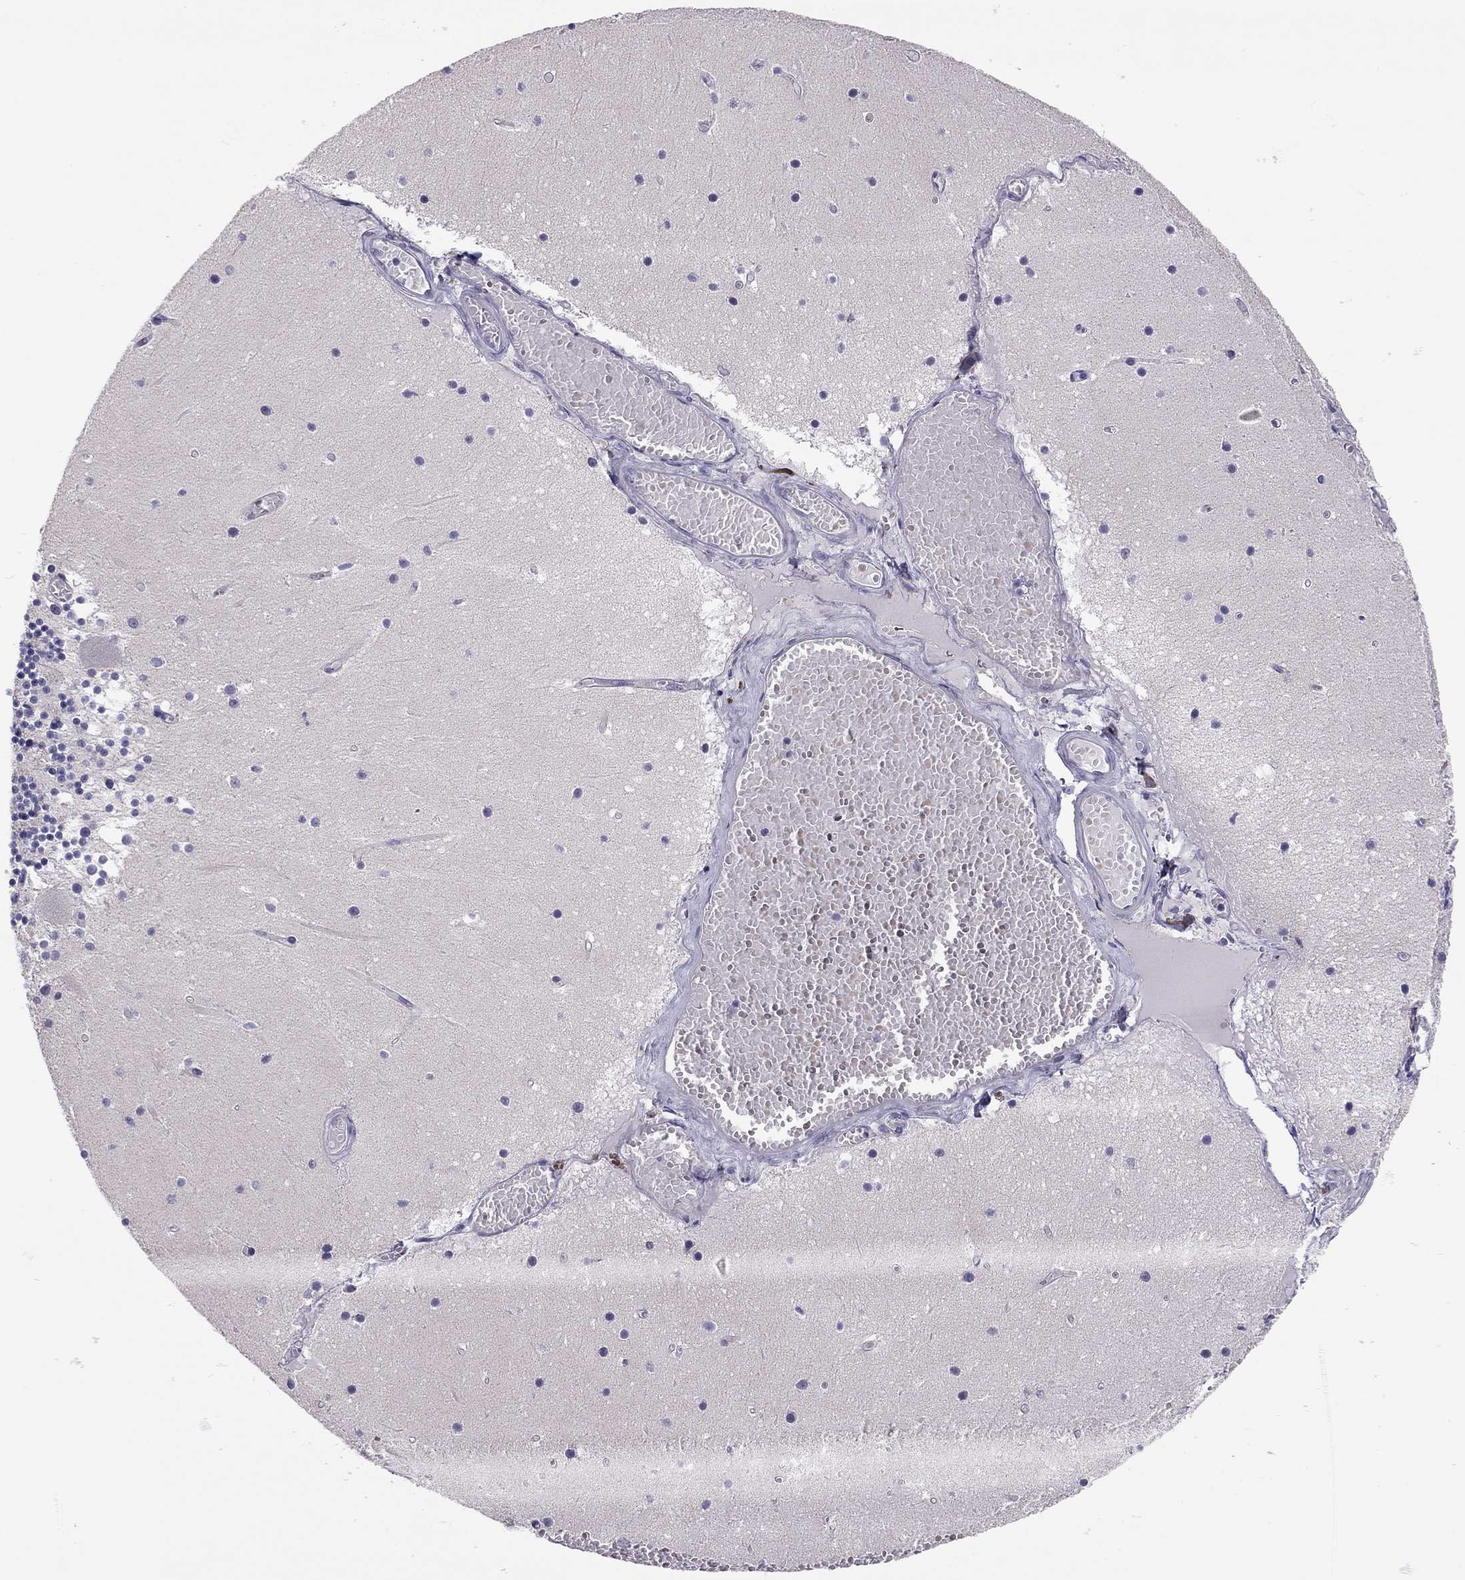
{"staining": {"intensity": "negative", "quantity": "none", "location": "none"}, "tissue": "cerebellum", "cell_type": "Cells in granular layer", "image_type": "normal", "snomed": [{"axis": "morphology", "description": "Normal tissue, NOS"}, {"axis": "topography", "description": "Cerebellum"}], "caption": "An image of cerebellum stained for a protein displays no brown staining in cells in granular layer.", "gene": "SCARB1", "patient": {"sex": "female", "age": 28}}